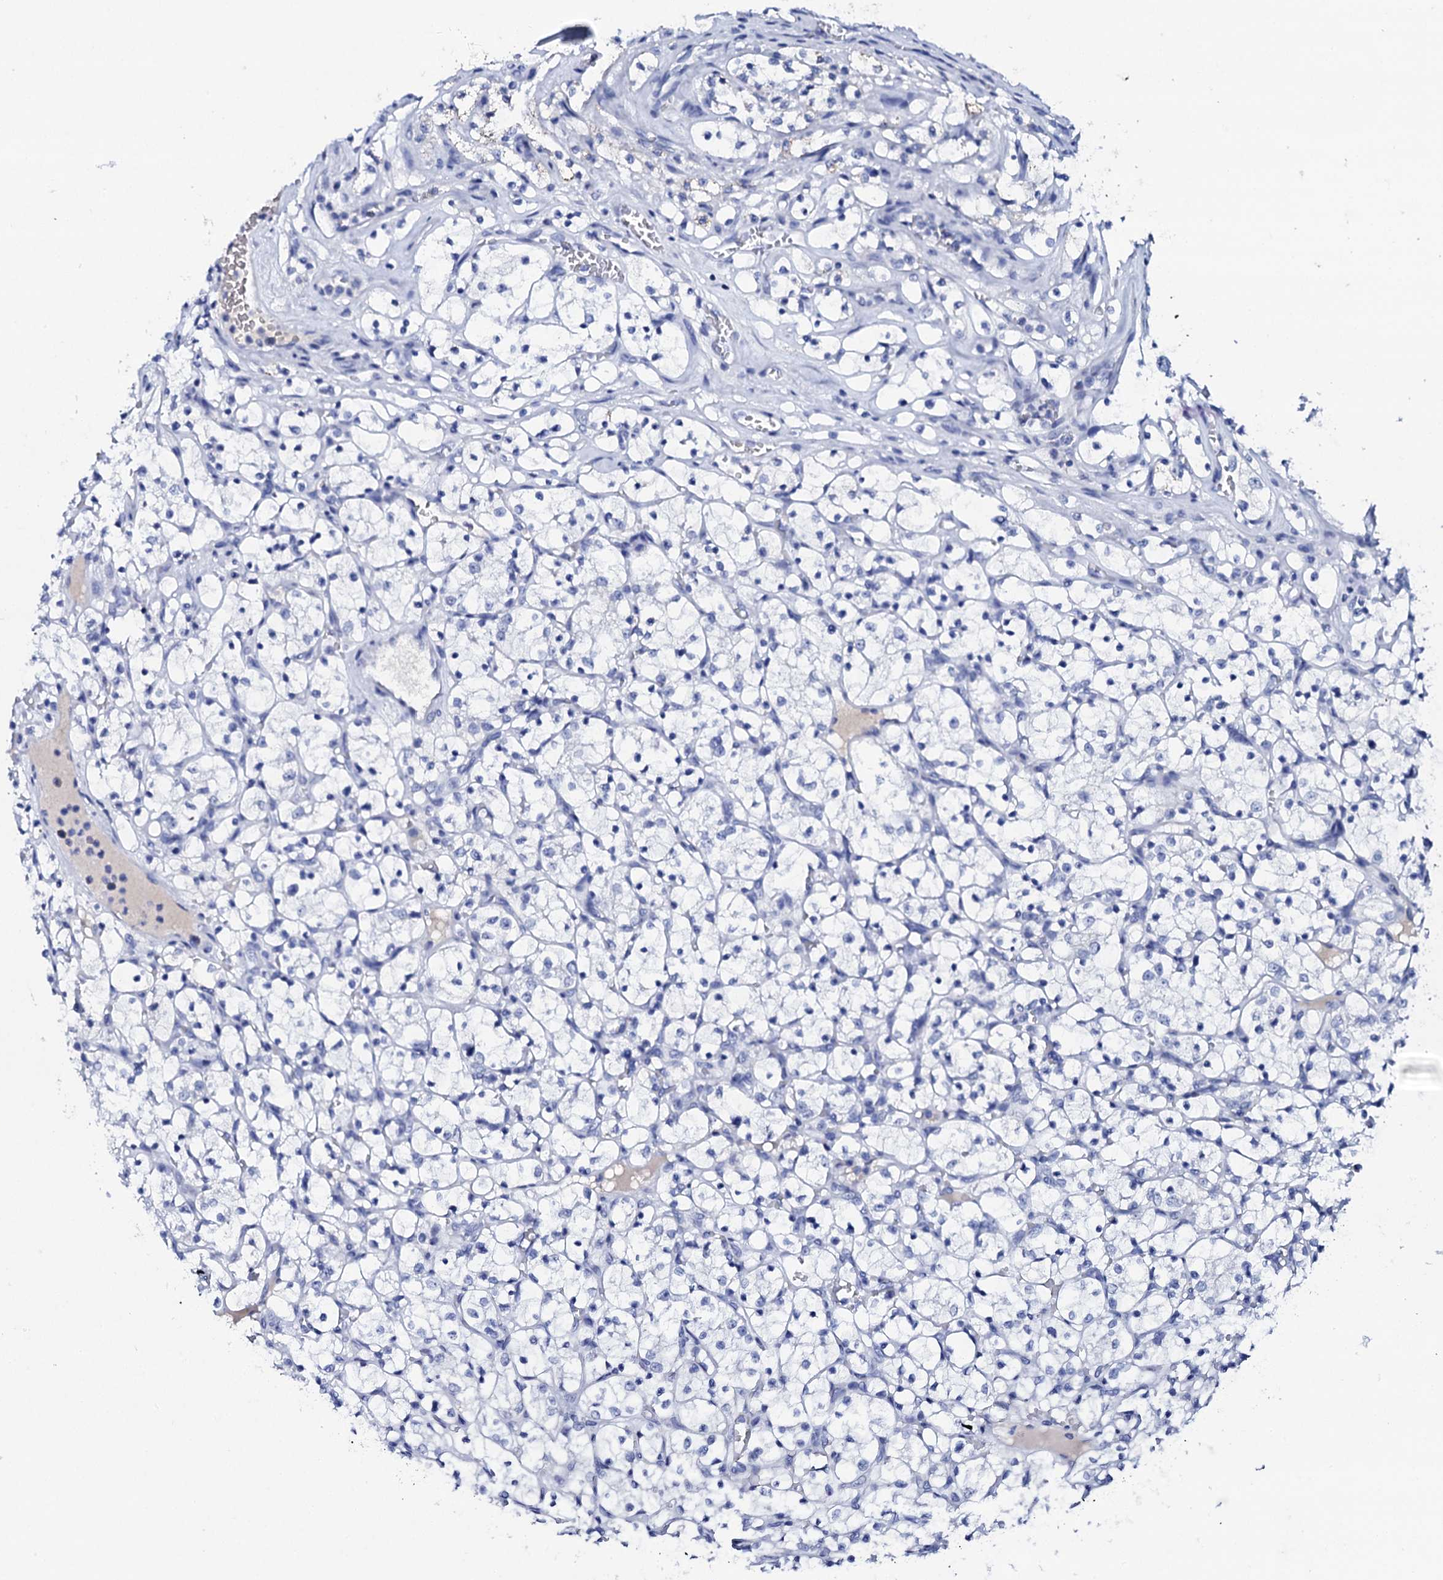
{"staining": {"intensity": "negative", "quantity": "none", "location": "none"}, "tissue": "renal cancer", "cell_type": "Tumor cells", "image_type": "cancer", "snomed": [{"axis": "morphology", "description": "Adenocarcinoma, NOS"}, {"axis": "topography", "description": "Kidney"}], "caption": "IHC histopathology image of neoplastic tissue: renal cancer stained with DAB reveals no significant protein staining in tumor cells. Nuclei are stained in blue.", "gene": "FBXL16", "patient": {"sex": "female", "age": 69}}